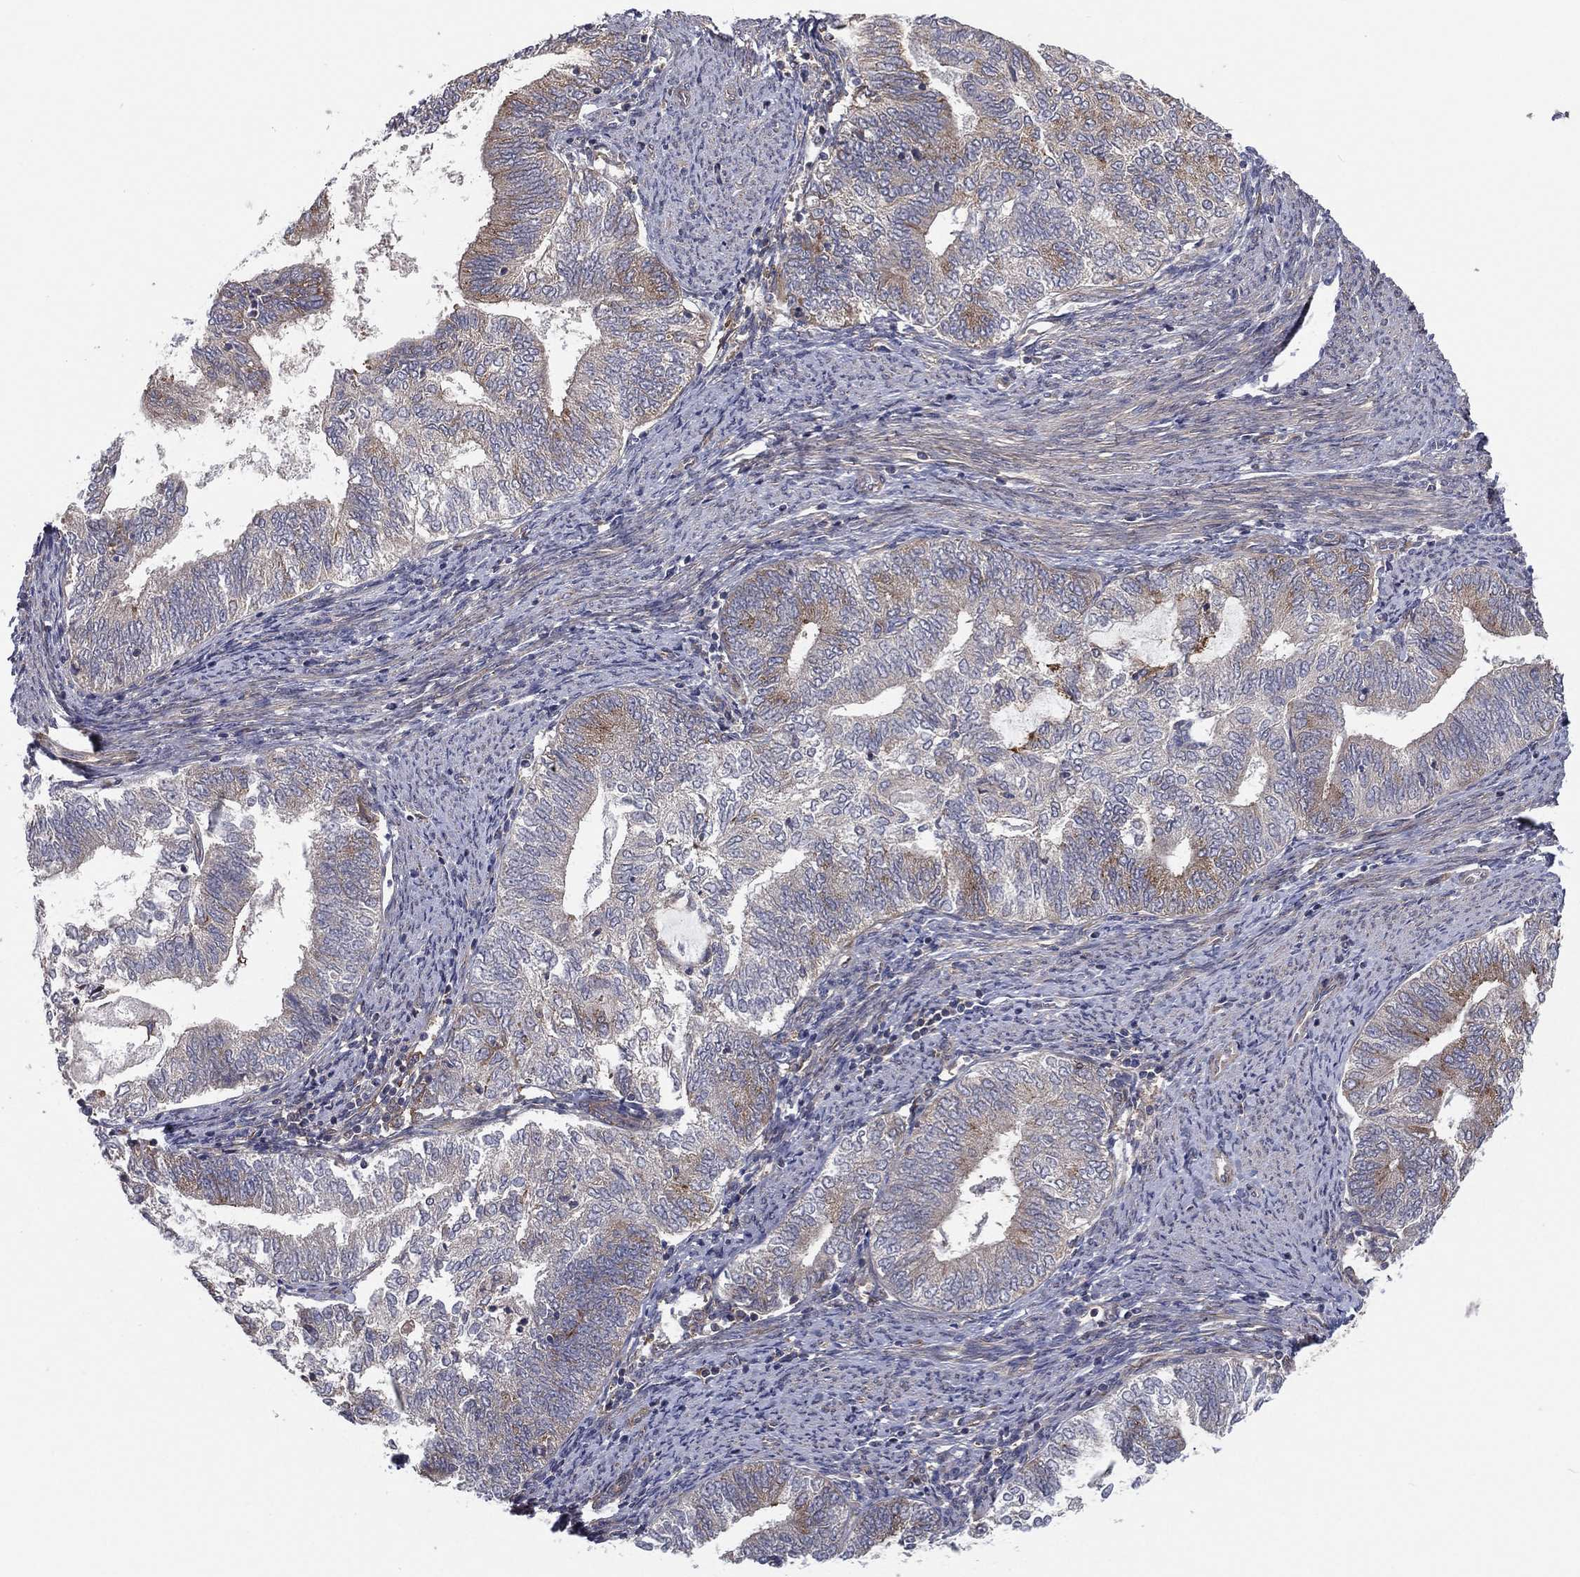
{"staining": {"intensity": "moderate", "quantity": "<25%", "location": "cytoplasmic/membranous"}, "tissue": "endometrial cancer", "cell_type": "Tumor cells", "image_type": "cancer", "snomed": [{"axis": "morphology", "description": "Adenocarcinoma, NOS"}, {"axis": "topography", "description": "Endometrium"}], "caption": "Brown immunohistochemical staining in human endometrial adenocarcinoma shows moderate cytoplasmic/membranous staining in about <25% of tumor cells. (IHC, brightfield microscopy, high magnification).", "gene": "EIF2B5", "patient": {"sex": "female", "age": 65}}